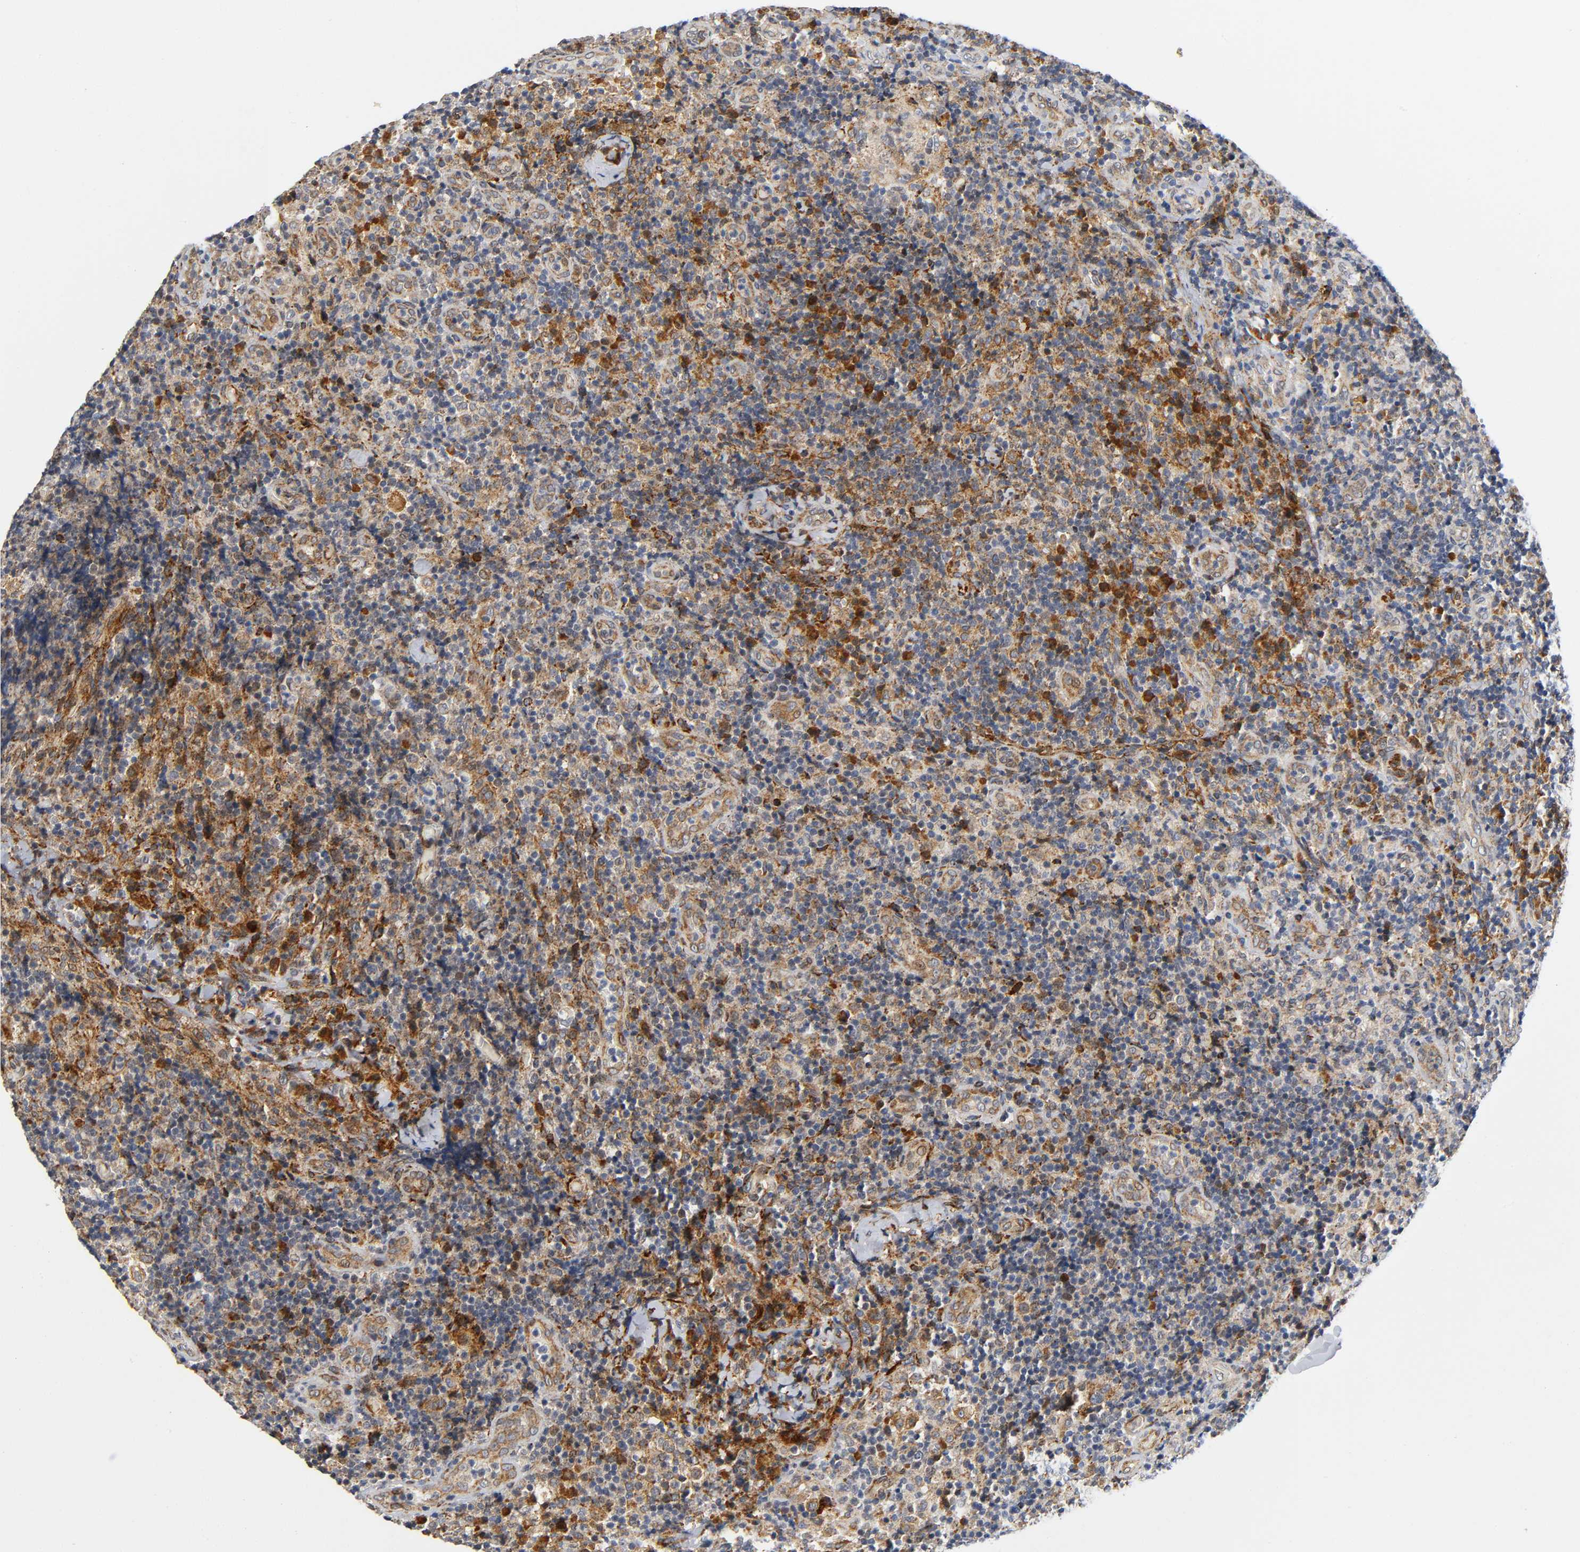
{"staining": {"intensity": "moderate", "quantity": ">75%", "location": "cytoplasmic/membranous"}, "tissue": "lymph node", "cell_type": "Germinal center cells", "image_type": "normal", "snomed": [{"axis": "morphology", "description": "Normal tissue, NOS"}, {"axis": "morphology", "description": "Inflammation, NOS"}, {"axis": "topography", "description": "Lymph node"}], "caption": "DAB (3,3'-diaminobenzidine) immunohistochemical staining of unremarkable human lymph node displays moderate cytoplasmic/membranous protein staining in about >75% of germinal center cells.", "gene": "SOS2", "patient": {"sex": "male", "age": 46}}